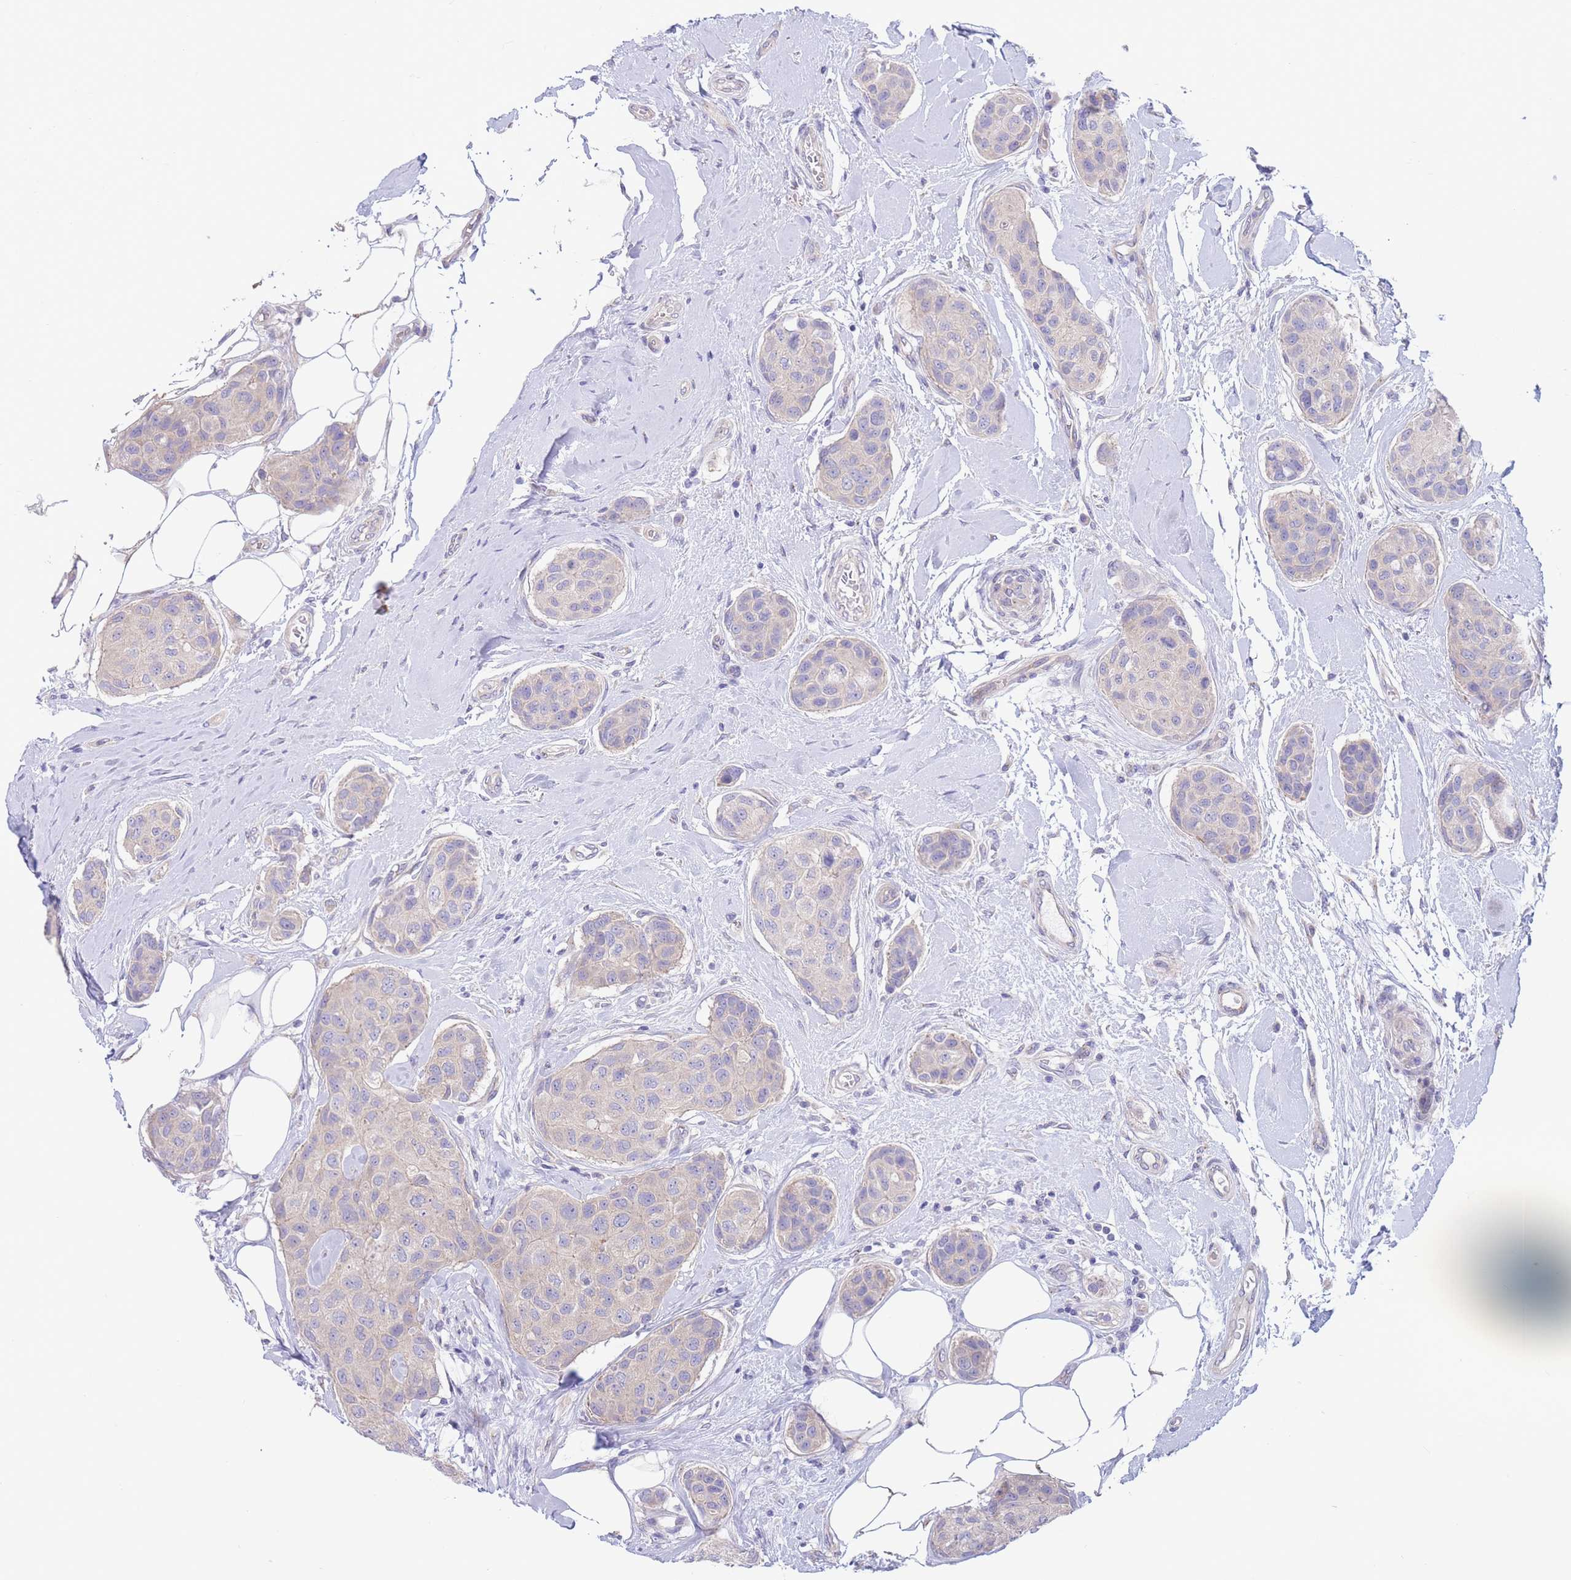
{"staining": {"intensity": "weak", "quantity": "25%-75%", "location": "cytoplasmic/membranous"}, "tissue": "breast cancer", "cell_type": "Tumor cells", "image_type": "cancer", "snomed": [{"axis": "morphology", "description": "Duct carcinoma"}, {"axis": "topography", "description": "Breast"}, {"axis": "topography", "description": "Lymph node"}], "caption": "The histopathology image shows a brown stain indicating the presence of a protein in the cytoplasmic/membranous of tumor cells in breast infiltrating ductal carcinoma.", "gene": "ALS2CL", "patient": {"sex": "female", "age": 80}}